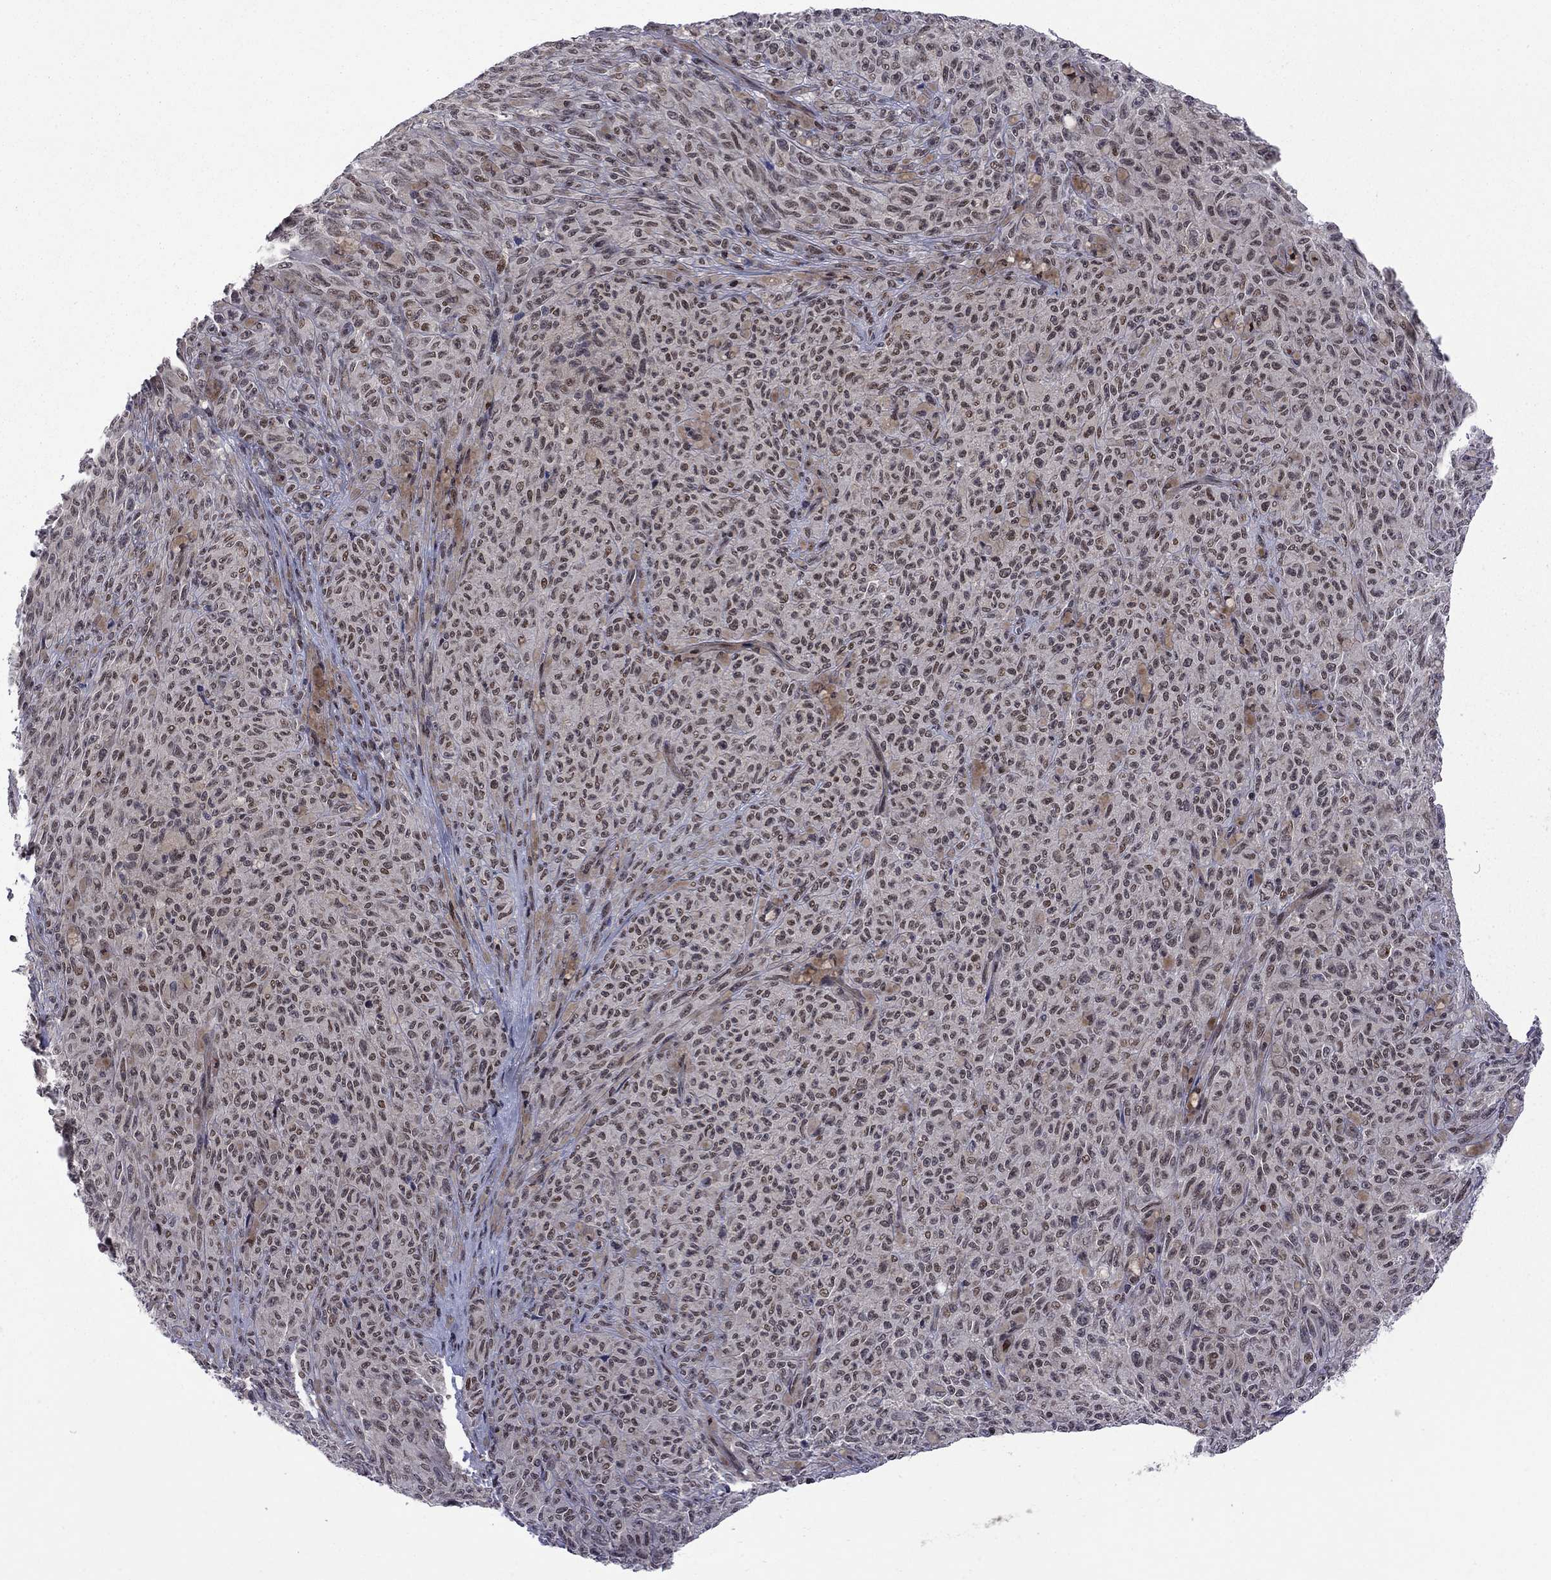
{"staining": {"intensity": "strong", "quantity": "<25%", "location": "nuclear"}, "tissue": "melanoma", "cell_type": "Tumor cells", "image_type": "cancer", "snomed": [{"axis": "morphology", "description": "Malignant melanoma, NOS"}, {"axis": "topography", "description": "Skin"}], "caption": "Human malignant melanoma stained with a protein marker demonstrates strong staining in tumor cells.", "gene": "BRF1", "patient": {"sex": "female", "age": 82}}